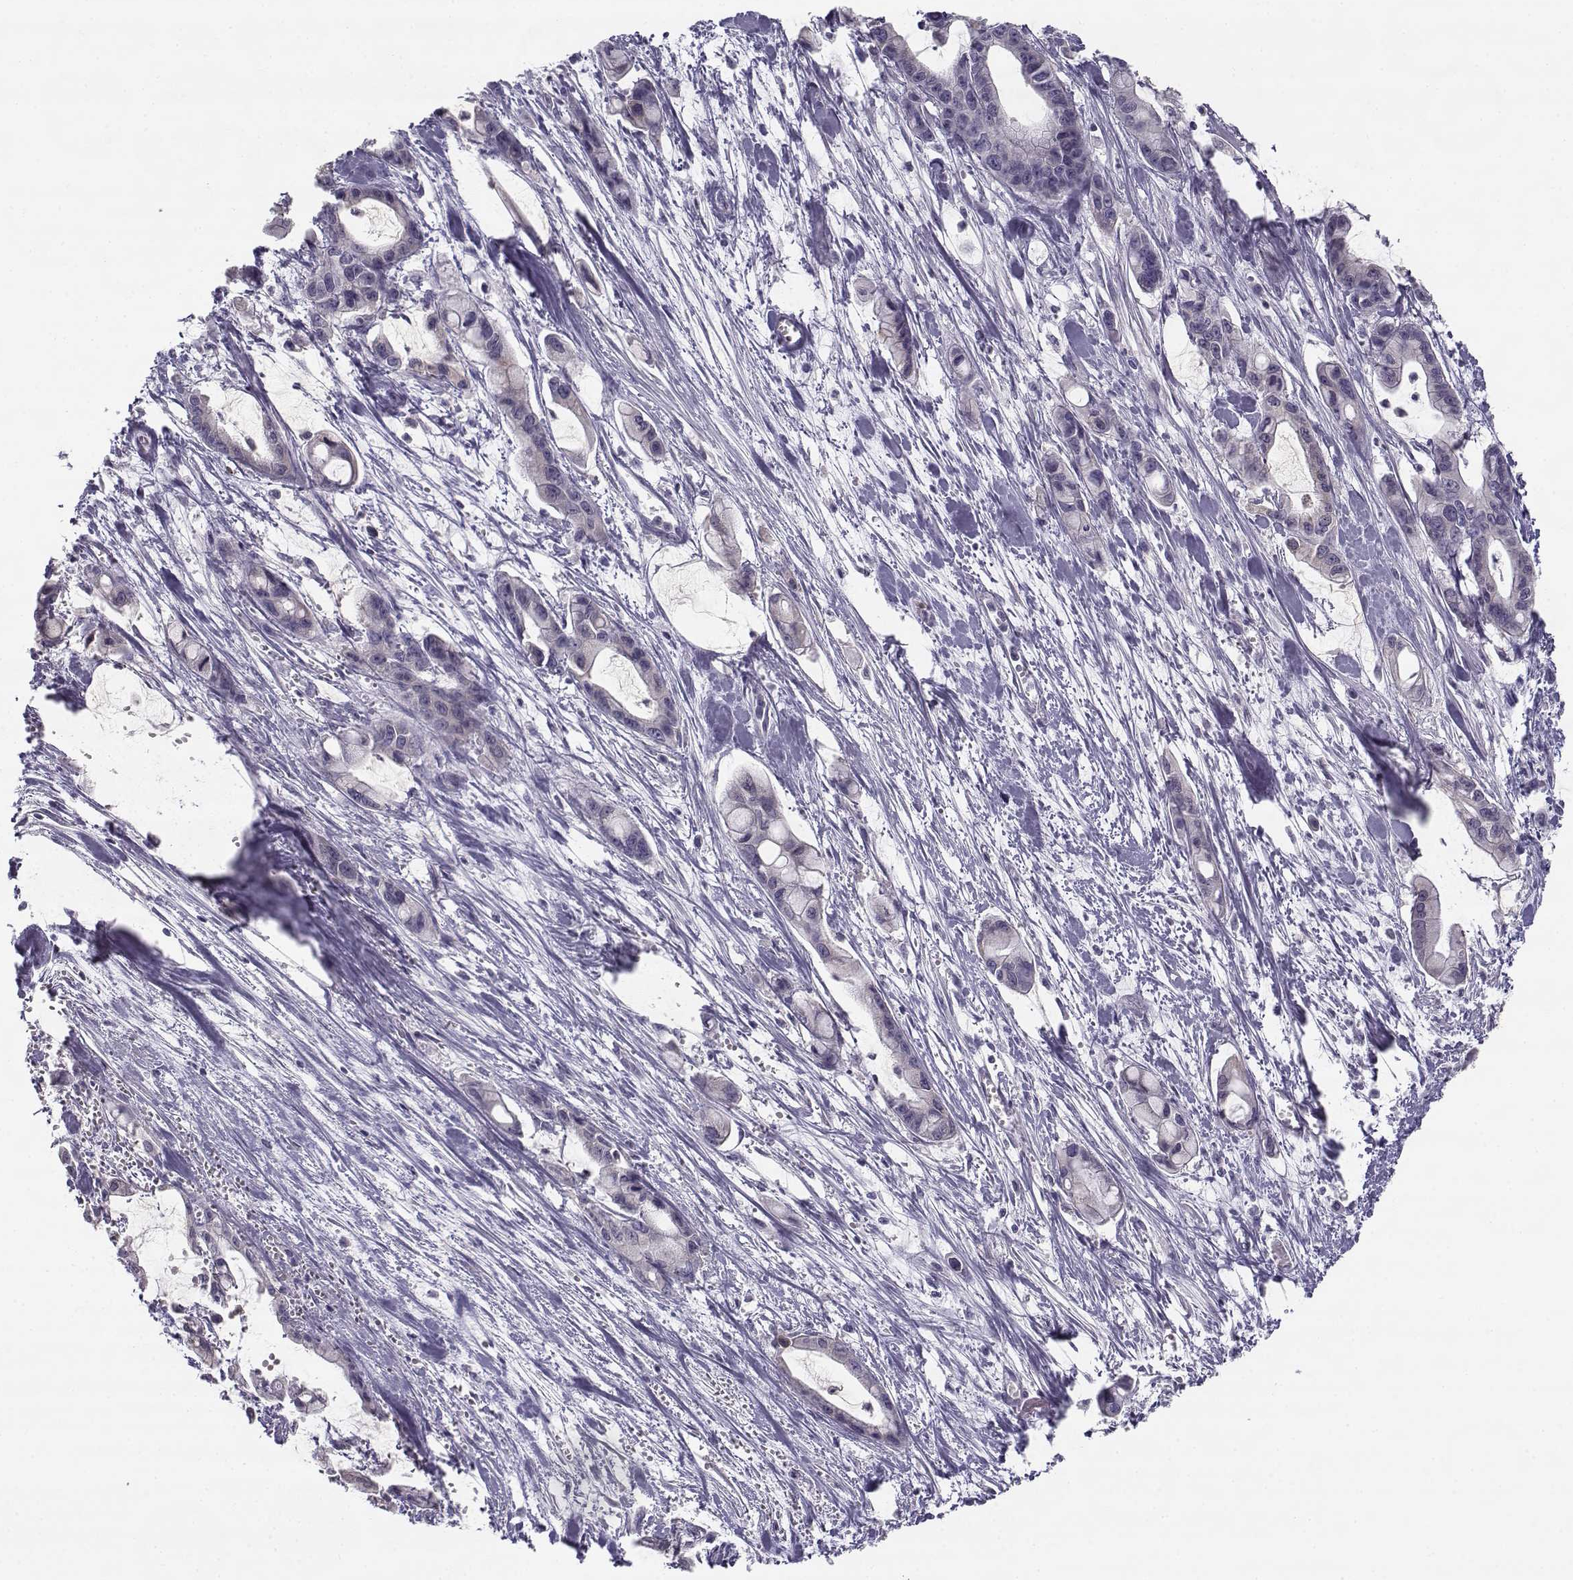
{"staining": {"intensity": "negative", "quantity": "none", "location": "none"}, "tissue": "pancreatic cancer", "cell_type": "Tumor cells", "image_type": "cancer", "snomed": [{"axis": "morphology", "description": "Adenocarcinoma, NOS"}, {"axis": "topography", "description": "Pancreas"}], "caption": "IHC of human pancreatic cancer (adenocarcinoma) exhibits no staining in tumor cells.", "gene": "CFAP77", "patient": {"sex": "male", "age": 48}}